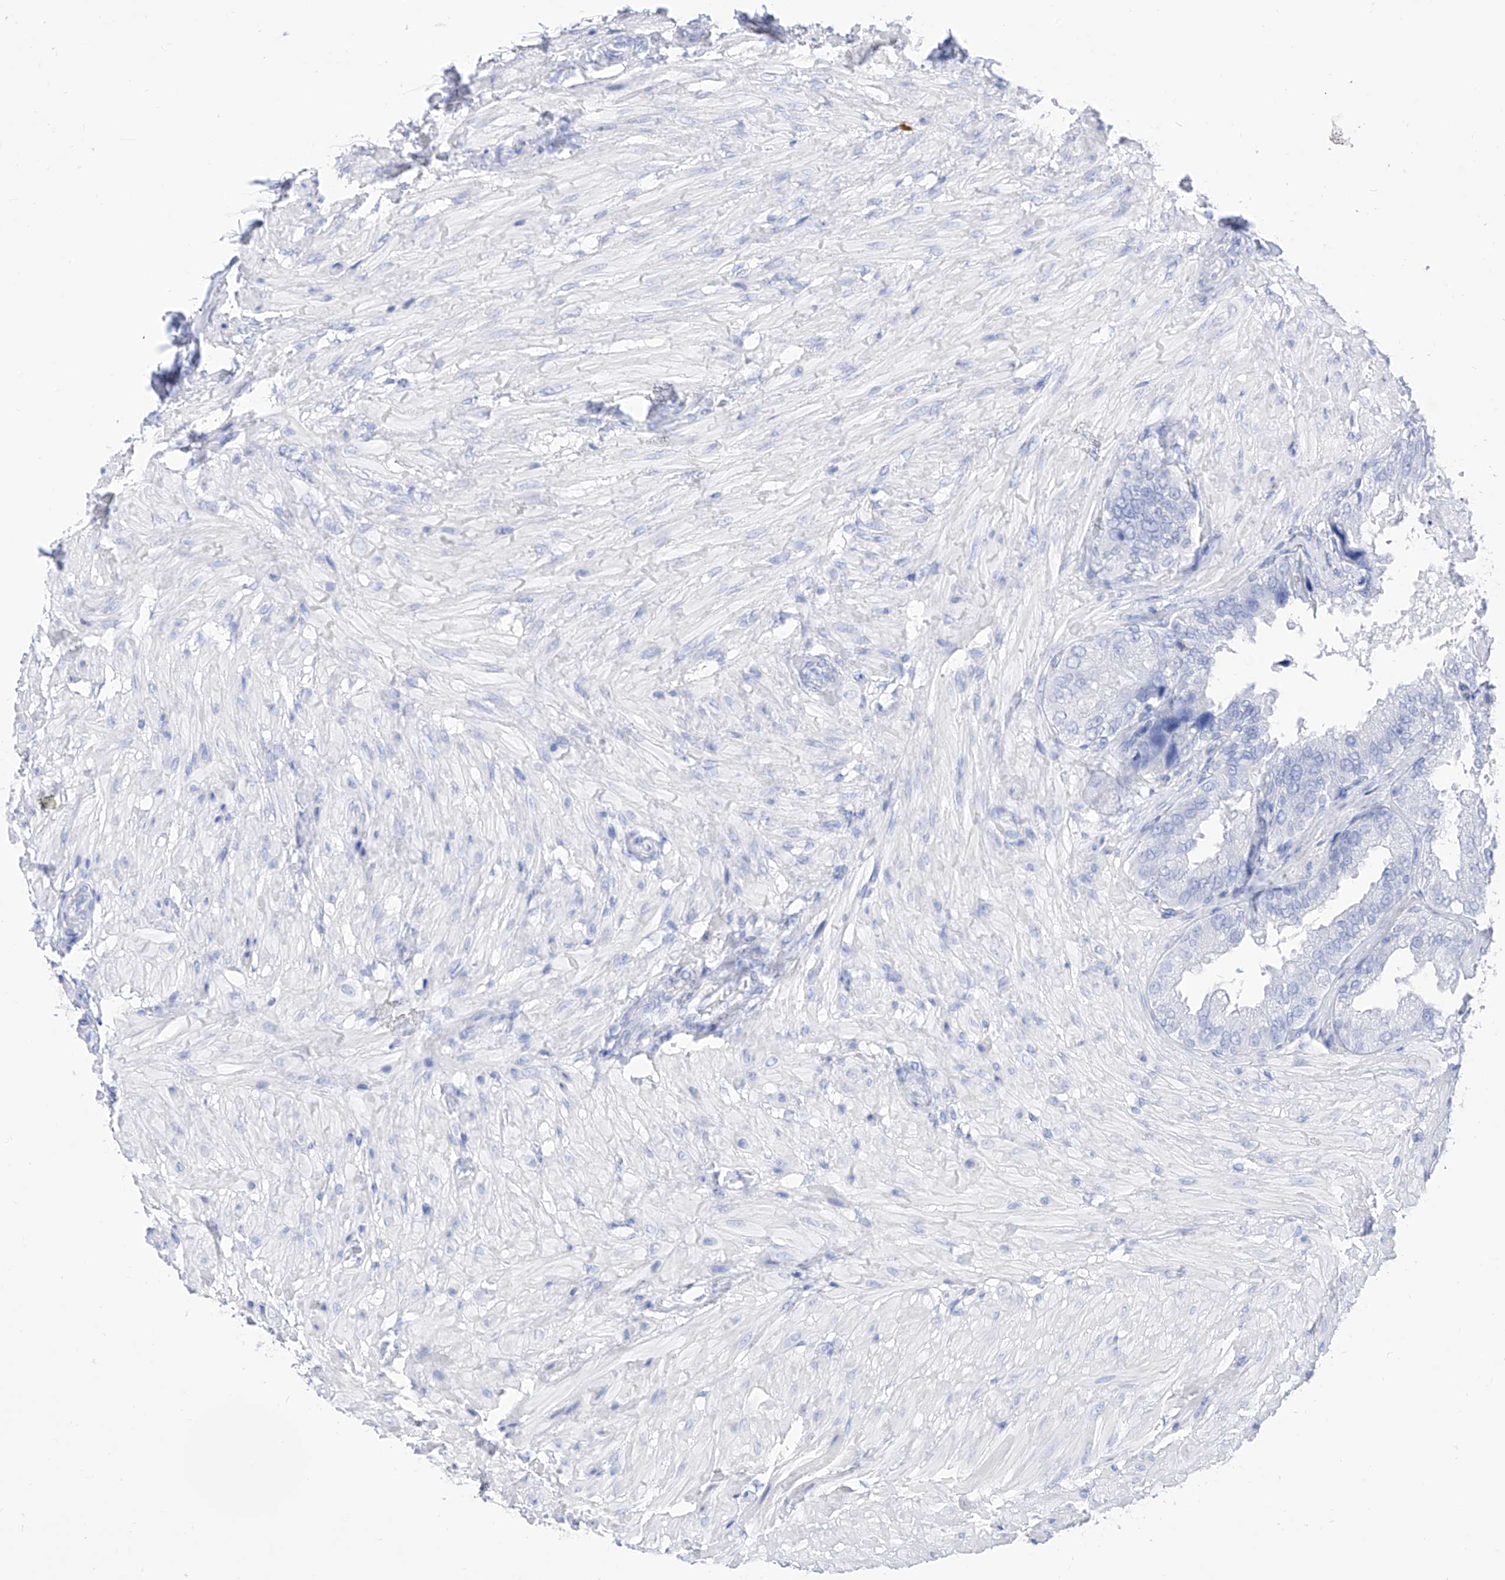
{"staining": {"intensity": "negative", "quantity": "none", "location": "none"}, "tissue": "seminal vesicle", "cell_type": "Glandular cells", "image_type": "normal", "snomed": [{"axis": "morphology", "description": "Normal tissue, NOS"}, {"axis": "topography", "description": "Seminal veicle"}, {"axis": "topography", "description": "Peripheral nerve tissue"}], "caption": "IHC of normal human seminal vesicle demonstrates no staining in glandular cells. The staining is performed using DAB brown chromogen with nuclei counter-stained in using hematoxylin.", "gene": "TRPC7", "patient": {"sex": "male", "age": 63}}